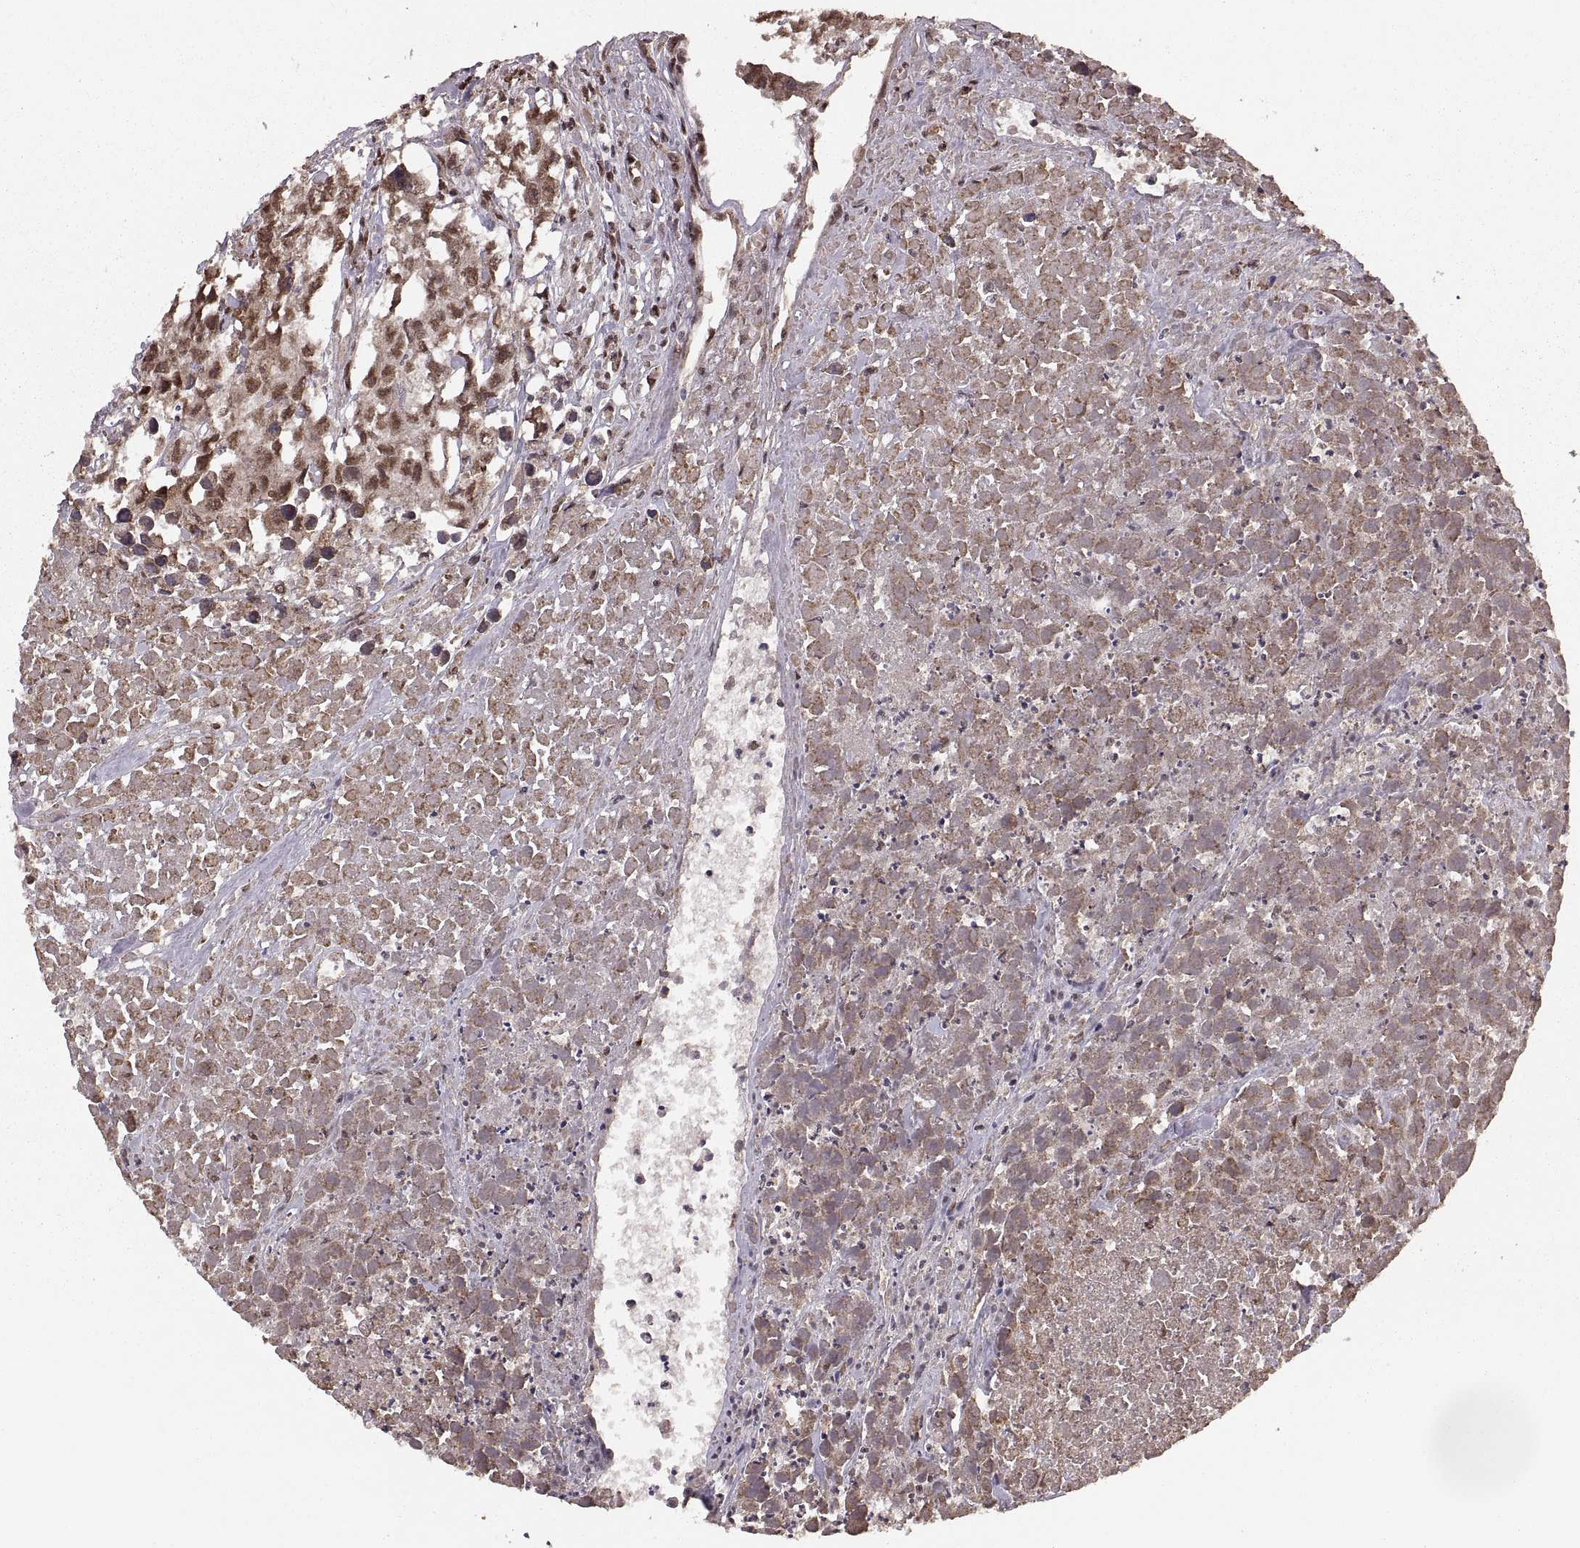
{"staining": {"intensity": "moderate", "quantity": ">75%", "location": "cytoplasmic/membranous,nuclear"}, "tissue": "testis cancer", "cell_type": "Tumor cells", "image_type": "cancer", "snomed": [{"axis": "morphology", "description": "Carcinoma, Embryonal, NOS"}, {"axis": "morphology", "description": "Teratoma, malignant, NOS"}, {"axis": "topography", "description": "Testis"}], "caption": "Human malignant teratoma (testis) stained with a protein marker exhibits moderate staining in tumor cells.", "gene": "RFT1", "patient": {"sex": "male", "age": 44}}